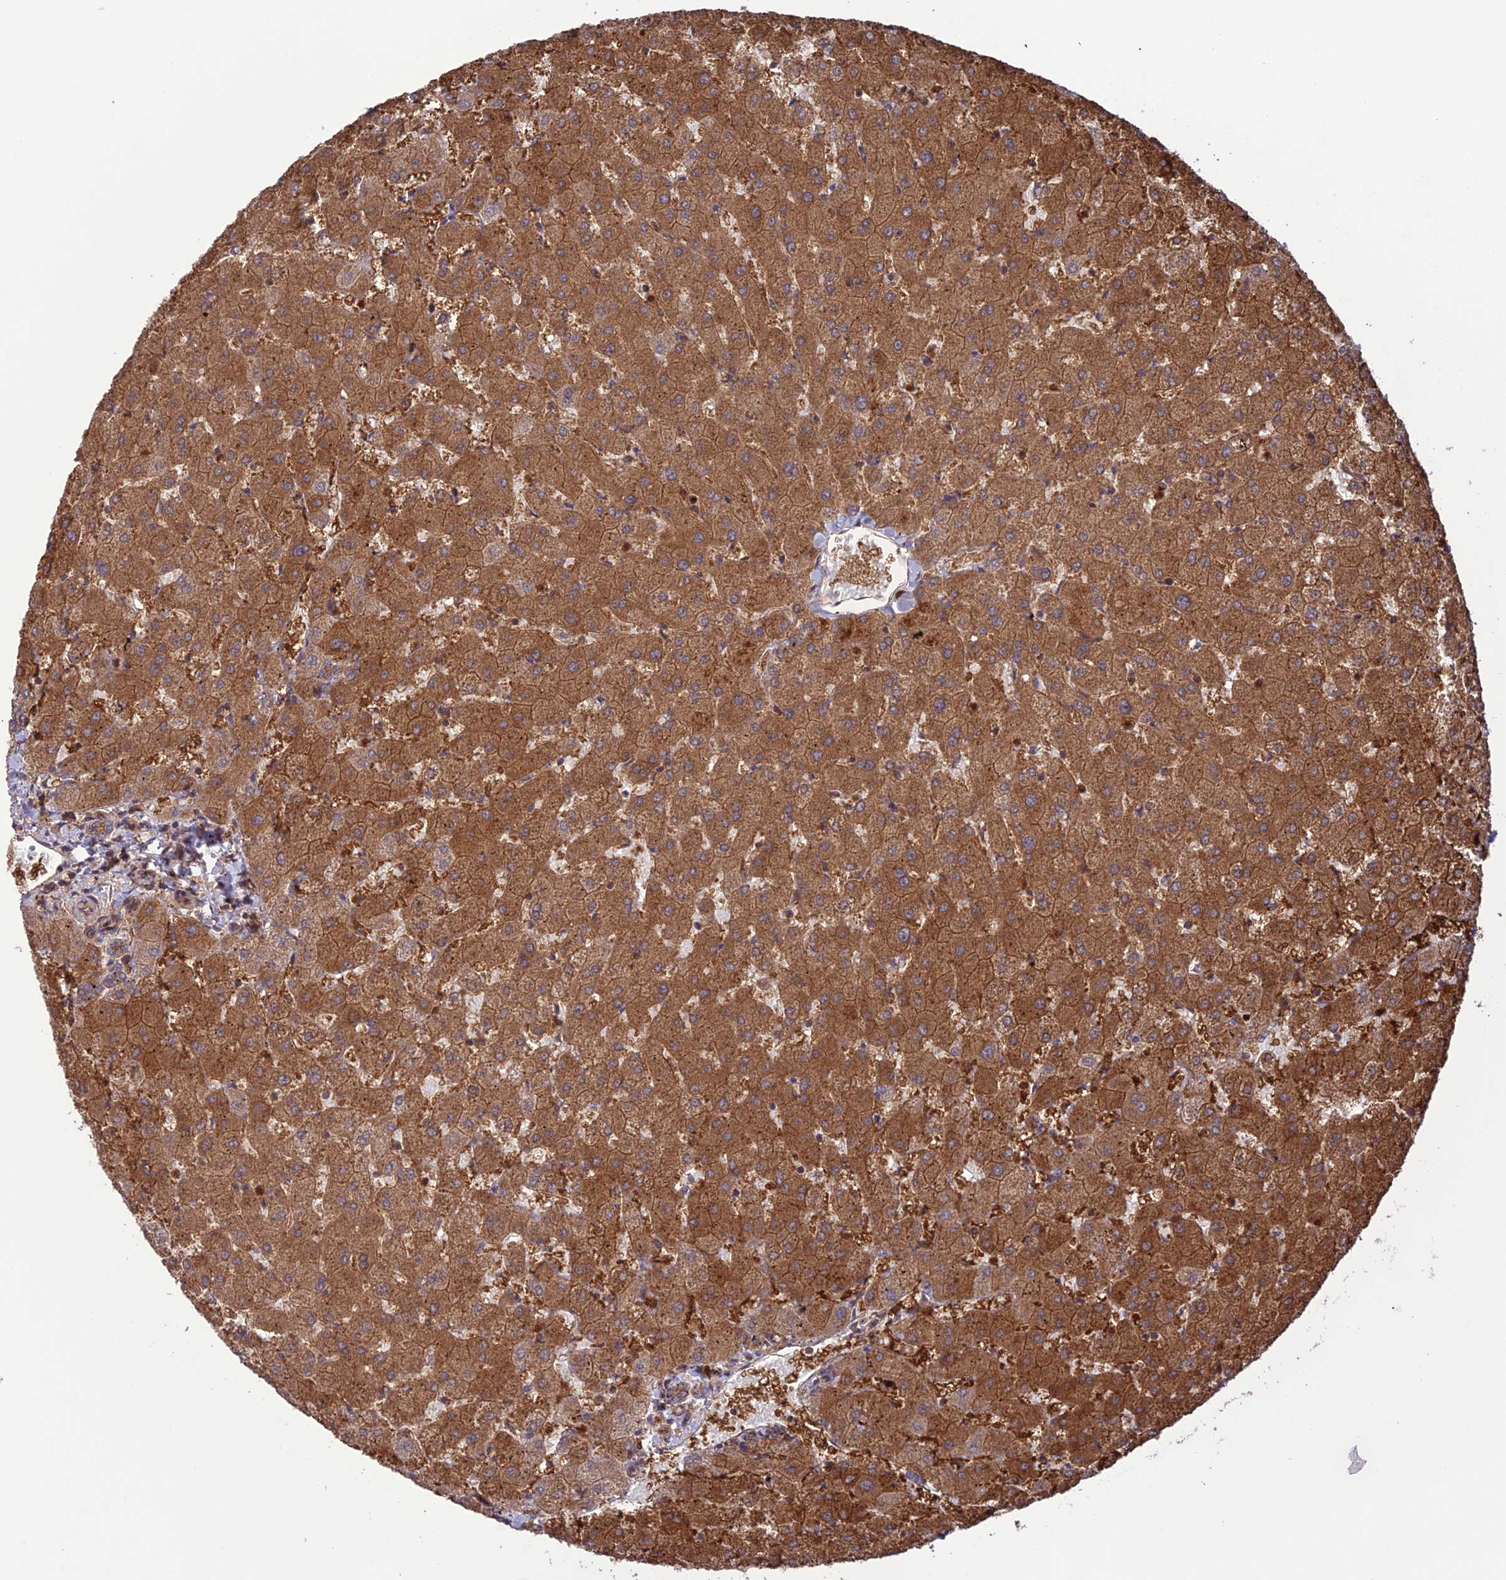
{"staining": {"intensity": "moderate", "quantity": ">75%", "location": "cytoplasmic/membranous"}, "tissue": "liver", "cell_type": "Cholangiocytes", "image_type": "normal", "snomed": [{"axis": "morphology", "description": "Normal tissue, NOS"}, {"axis": "topography", "description": "Liver"}], "caption": "Immunohistochemistry (DAB) staining of normal liver shows moderate cytoplasmic/membranous protein expression in about >75% of cholangiocytes.", "gene": "FCHSD1", "patient": {"sex": "female", "age": 63}}